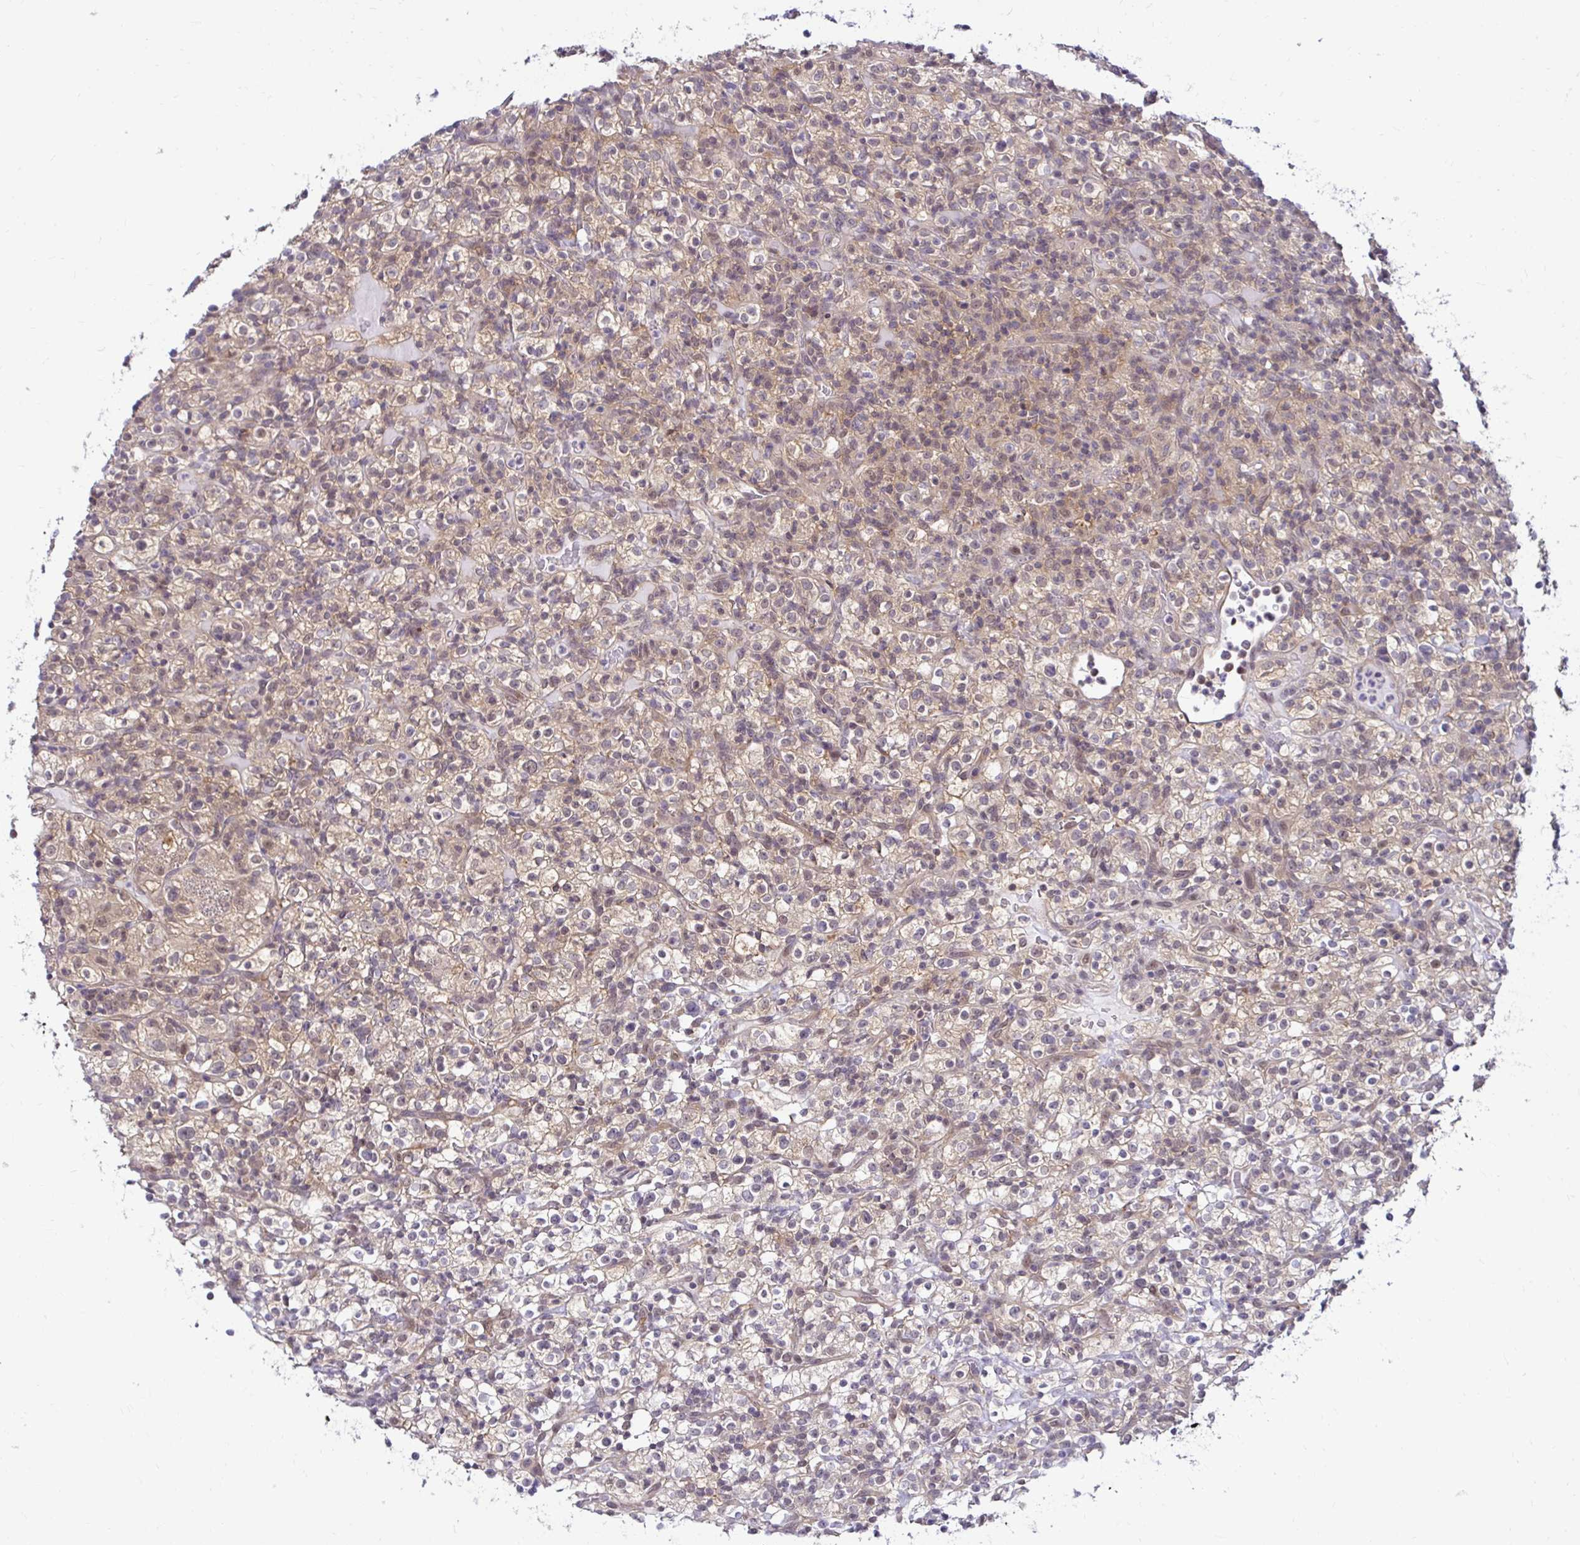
{"staining": {"intensity": "weak", "quantity": "25%-75%", "location": "cytoplasmic/membranous,nuclear"}, "tissue": "renal cancer", "cell_type": "Tumor cells", "image_type": "cancer", "snomed": [{"axis": "morphology", "description": "Normal tissue, NOS"}, {"axis": "morphology", "description": "Adenocarcinoma, NOS"}, {"axis": "topography", "description": "Kidney"}], "caption": "Renal cancer (adenocarcinoma) stained with immunohistochemistry exhibits weak cytoplasmic/membranous and nuclear expression in approximately 25%-75% of tumor cells. The staining was performed using DAB (3,3'-diaminobenzidine), with brown indicating positive protein expression. Nuclei are stained blue with hematoxylin.", "gene": "PSMD3", "patient": {"sex": "female", "age": 72}}